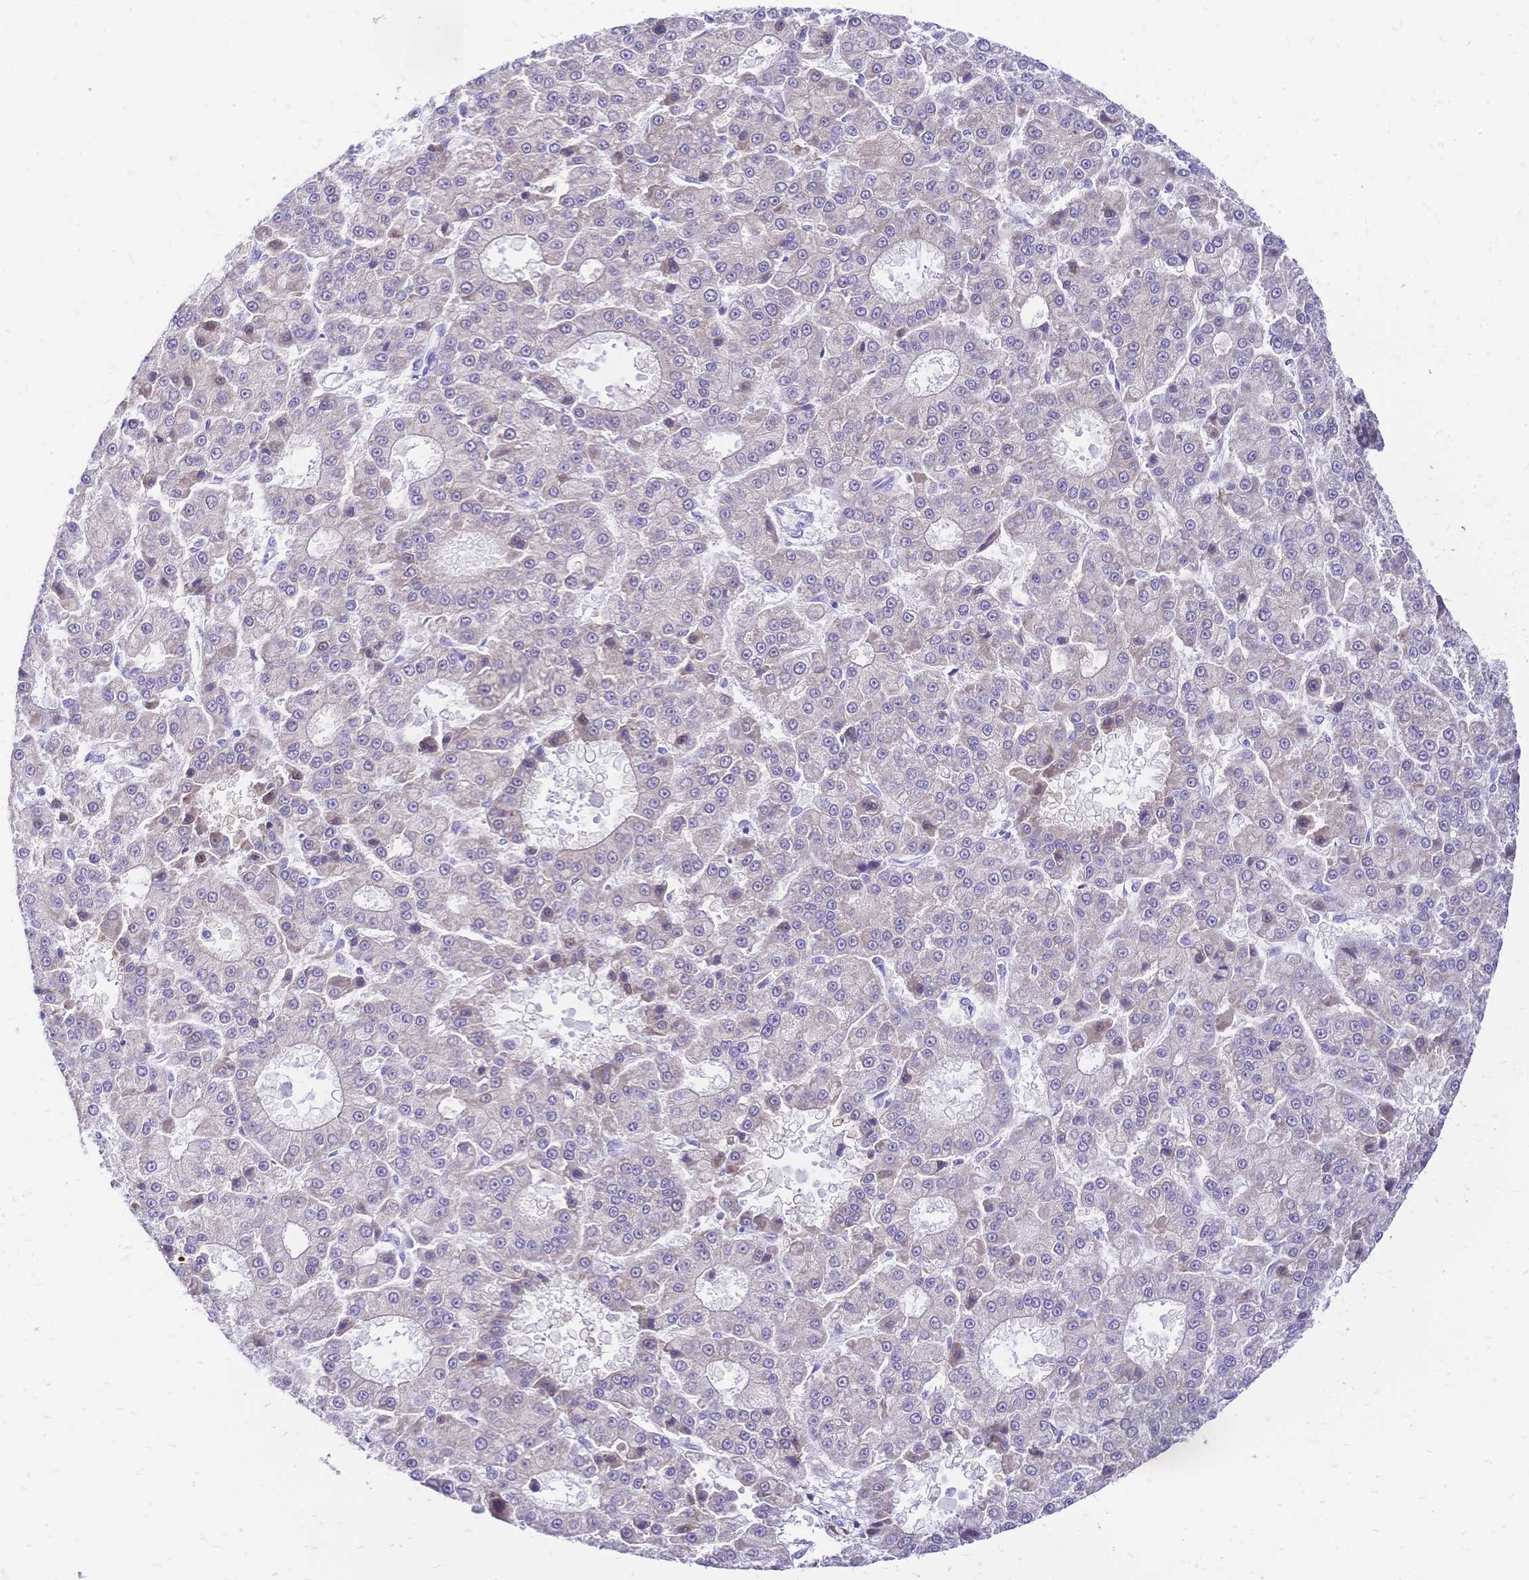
{"staining": {"intensity": "negative", "quantity": "none", "location": "none"}, "tissue": "liver cancer", "cell_type": "Tumor cells", "image_type": "cancer", "snomed": [{"axis": "morphology", "description": "Carcinoma, Hepatocellular, NOS"}, {"axis": "topography", "description": "Liver"}], "caption": "There is no significant positivity in tumor cells of liver cancer (hepatocellular carcinoma).", "gene": "GRB7", "patient": {"sex": "male", "age": 70}}